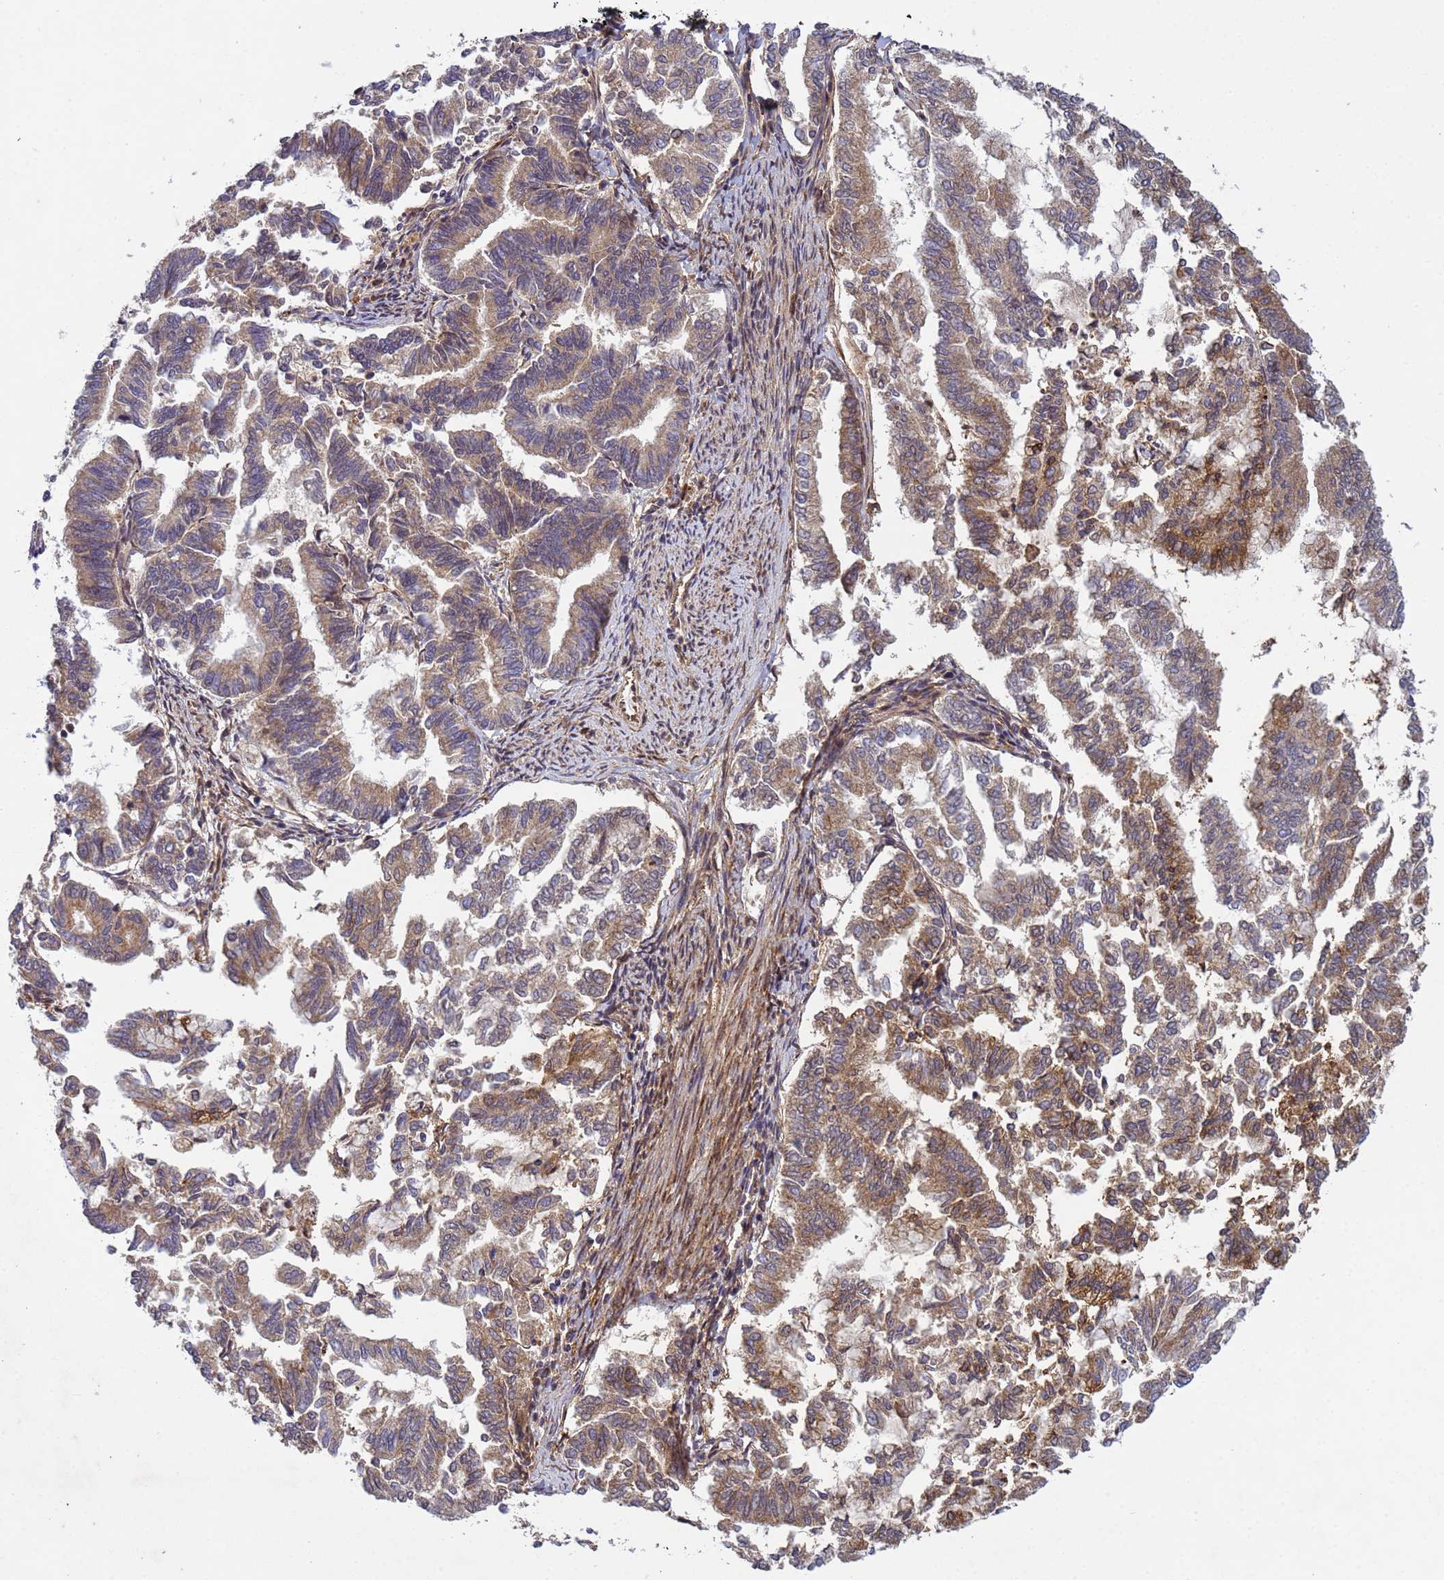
{"staining": {"intensity": "moderate", "quantity": "25%-75%", "location": "cytoplasmic/membranous"}, "tissue": "endometrial cancer", "cell_type": "Tumor cells", "image_type": "cancer", "snomed": [{"axis": "morphology", "description": "Adenocarcinoma, NOS"}, {"axis": "topography", "description": "Endometrium"}], "caption": "IHC histopathology image of neoplastic tissue: endometrial adenocarcinoma stained using IHC displays medium levels of moderate protein expression localized specifically in the cytoplasmic/membranous of tumor cells, appearing as a cytoplasmic/membranous brown color.", "gene": "C8orf34", "patient": {"sex": "female", "age": 79}}